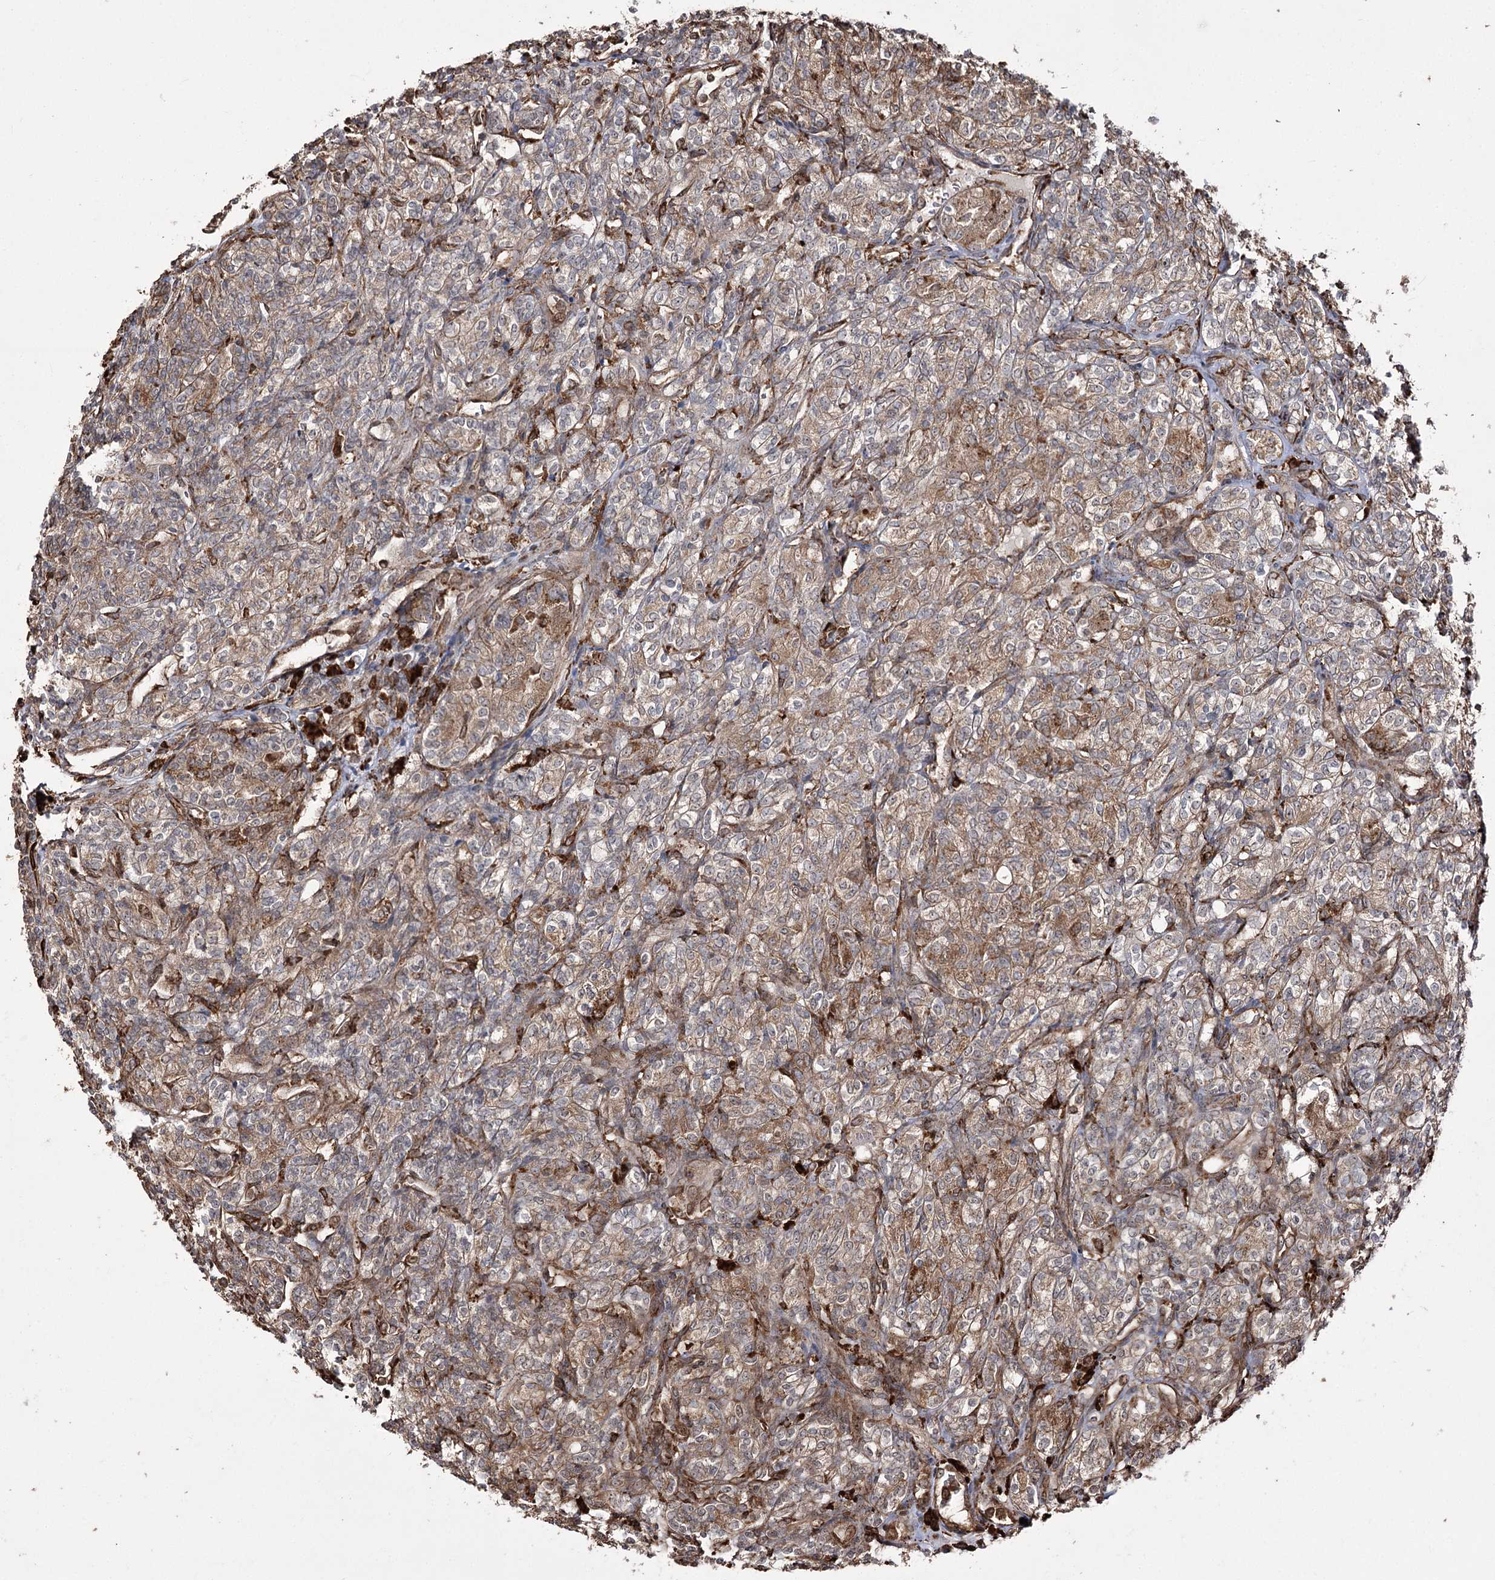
{"staining": {"intensity": "moderate", "quantity": ">75%", "location": "cytoplasmic/membranous"}, "tissue": "renal cancer", "cell_type": "Tumor cells", "image_type": "cancer", "snomed": [{"axis": "morphology", "description": "Adenocarcinoma, NOS"}, {"axis": "topography", "description": "Kidney"}], "caption": "Immunohistochemistry (DAB) staining of human adenocarcinoma (renal) reveals moderate cytoplasmic/membranous protein staining in about >75% of tumor cells.", "gene": "FANCL", "patient": {"sex": "male", "age": 77}}